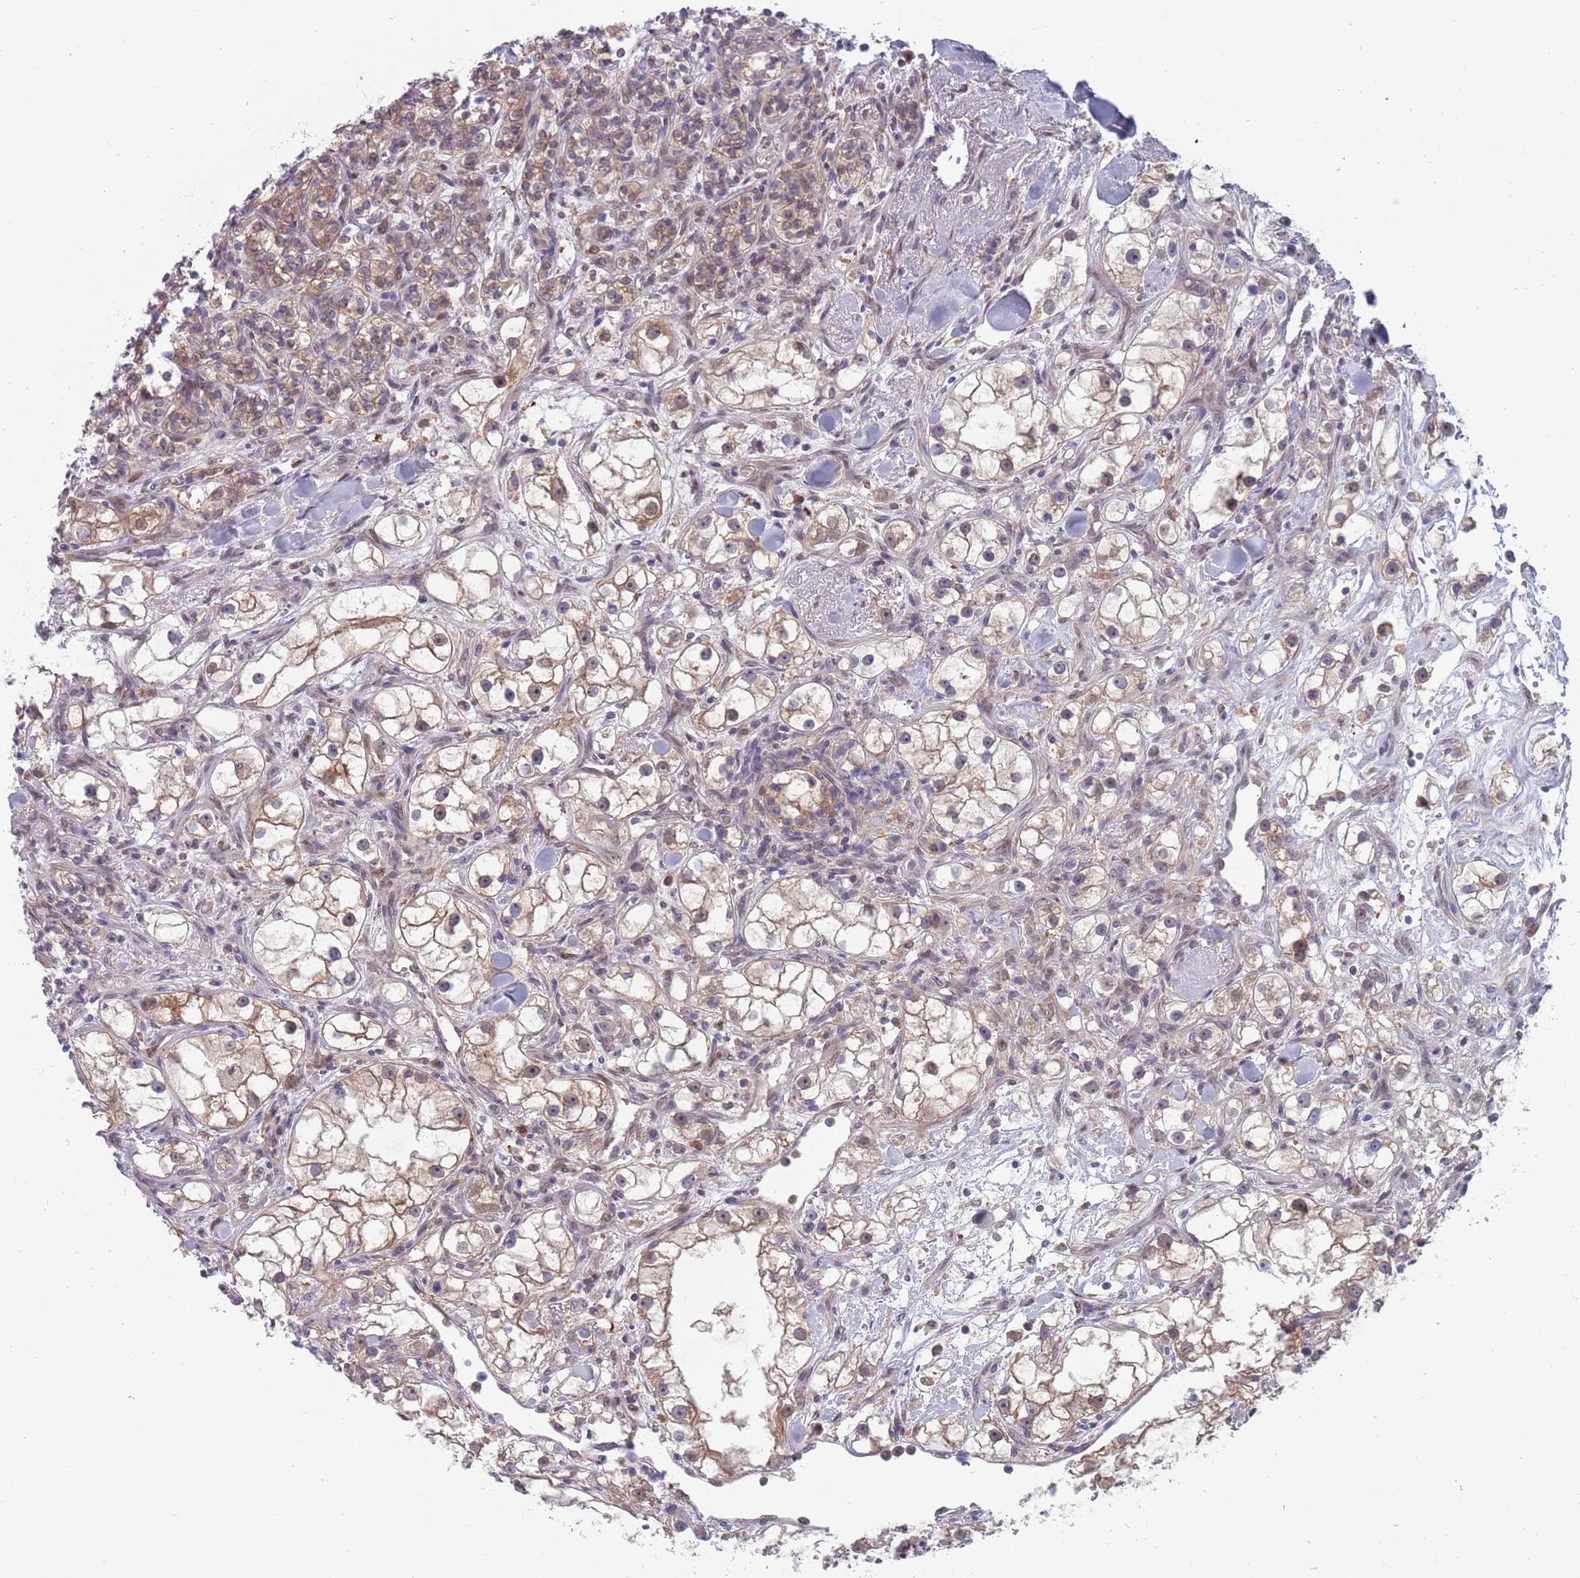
{"staining": {"intensity": "moderate", "quantity": ">75%", "location": "cytoplasmic/membranous"}, "tissue": "renal cancer", "cell_type": "Tumor cells", "image_type": "cancer", "snomed": [{"axis": "morphology", "description": "Adenocarcinoma, NOS"}, {"axis": "topography", "description": "Kidney"}], "caption": "High-power microscopy captured an immunohistochemistry (IHC) photomicrograph of renal adenocarcinoma, revealing moderate cytoplasmic/membranous positivity in about >75% of tumor cells.", "gene": "CLNS1A", "patient": {"sex": "male", "age": 77}}